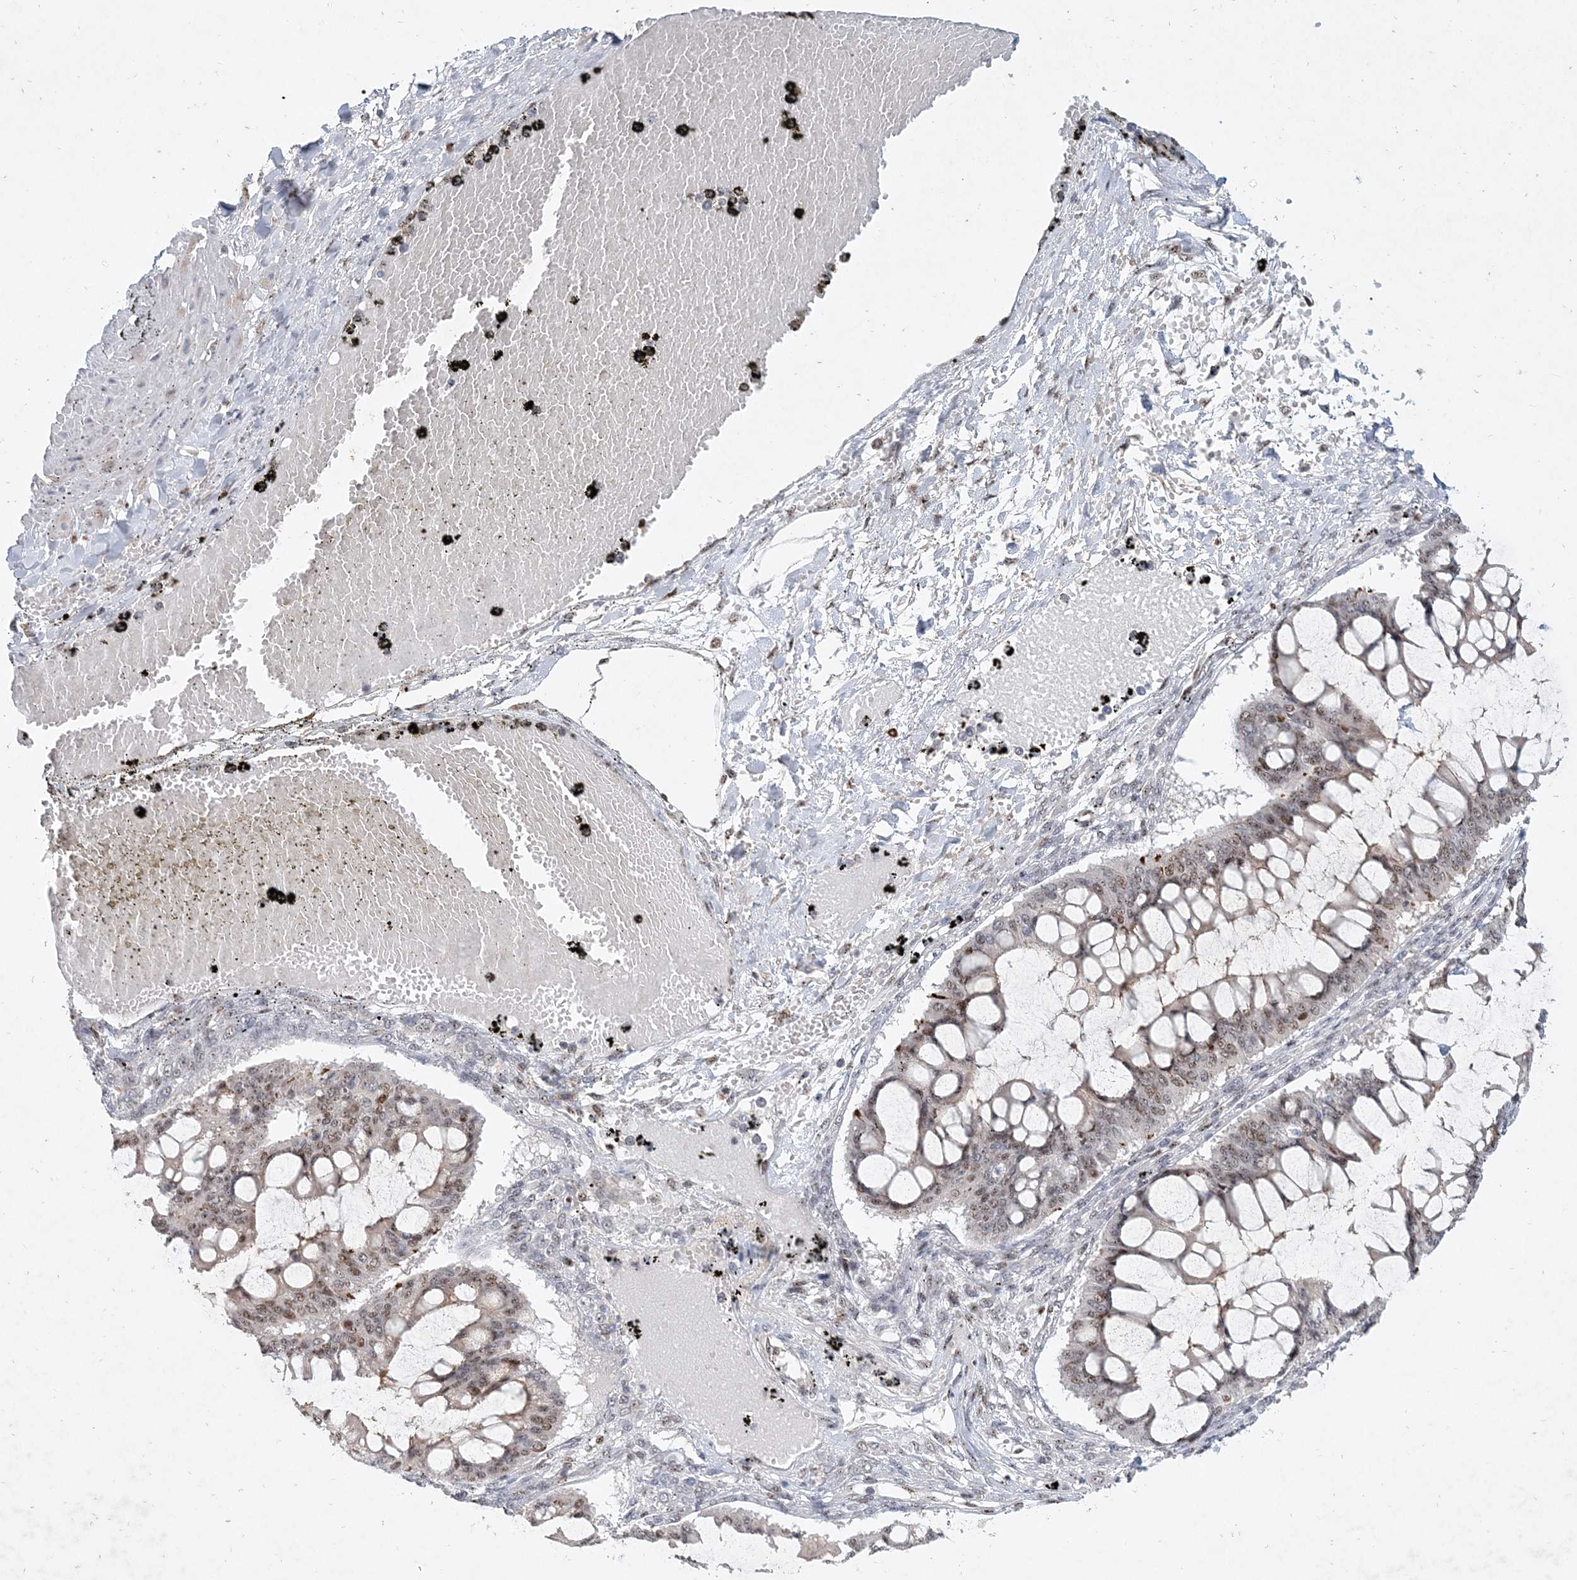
{"staining": {"intensity": "moderate", "quantity": "25%-75%", "location": "nuclear"}, "tissue": "ovarian cancer", "cell_type": "Tumor cells", "image_type": "cancer", "snomed": [{"axis": "morphology", "description": "Cystadenocarcinoma, mucinous, NOS"}, {"axis": "topography", "description": "Ovary"}], "caption": "Approximately 25%-75% of tumor cells in ovarian mucinous cystadenocarcinoma exhibit moderate nuclear protein staining as visualized by brown immunohistochemical staining.", "gene": "GIN1", "patient": {"sex": "female", "age": 73}}